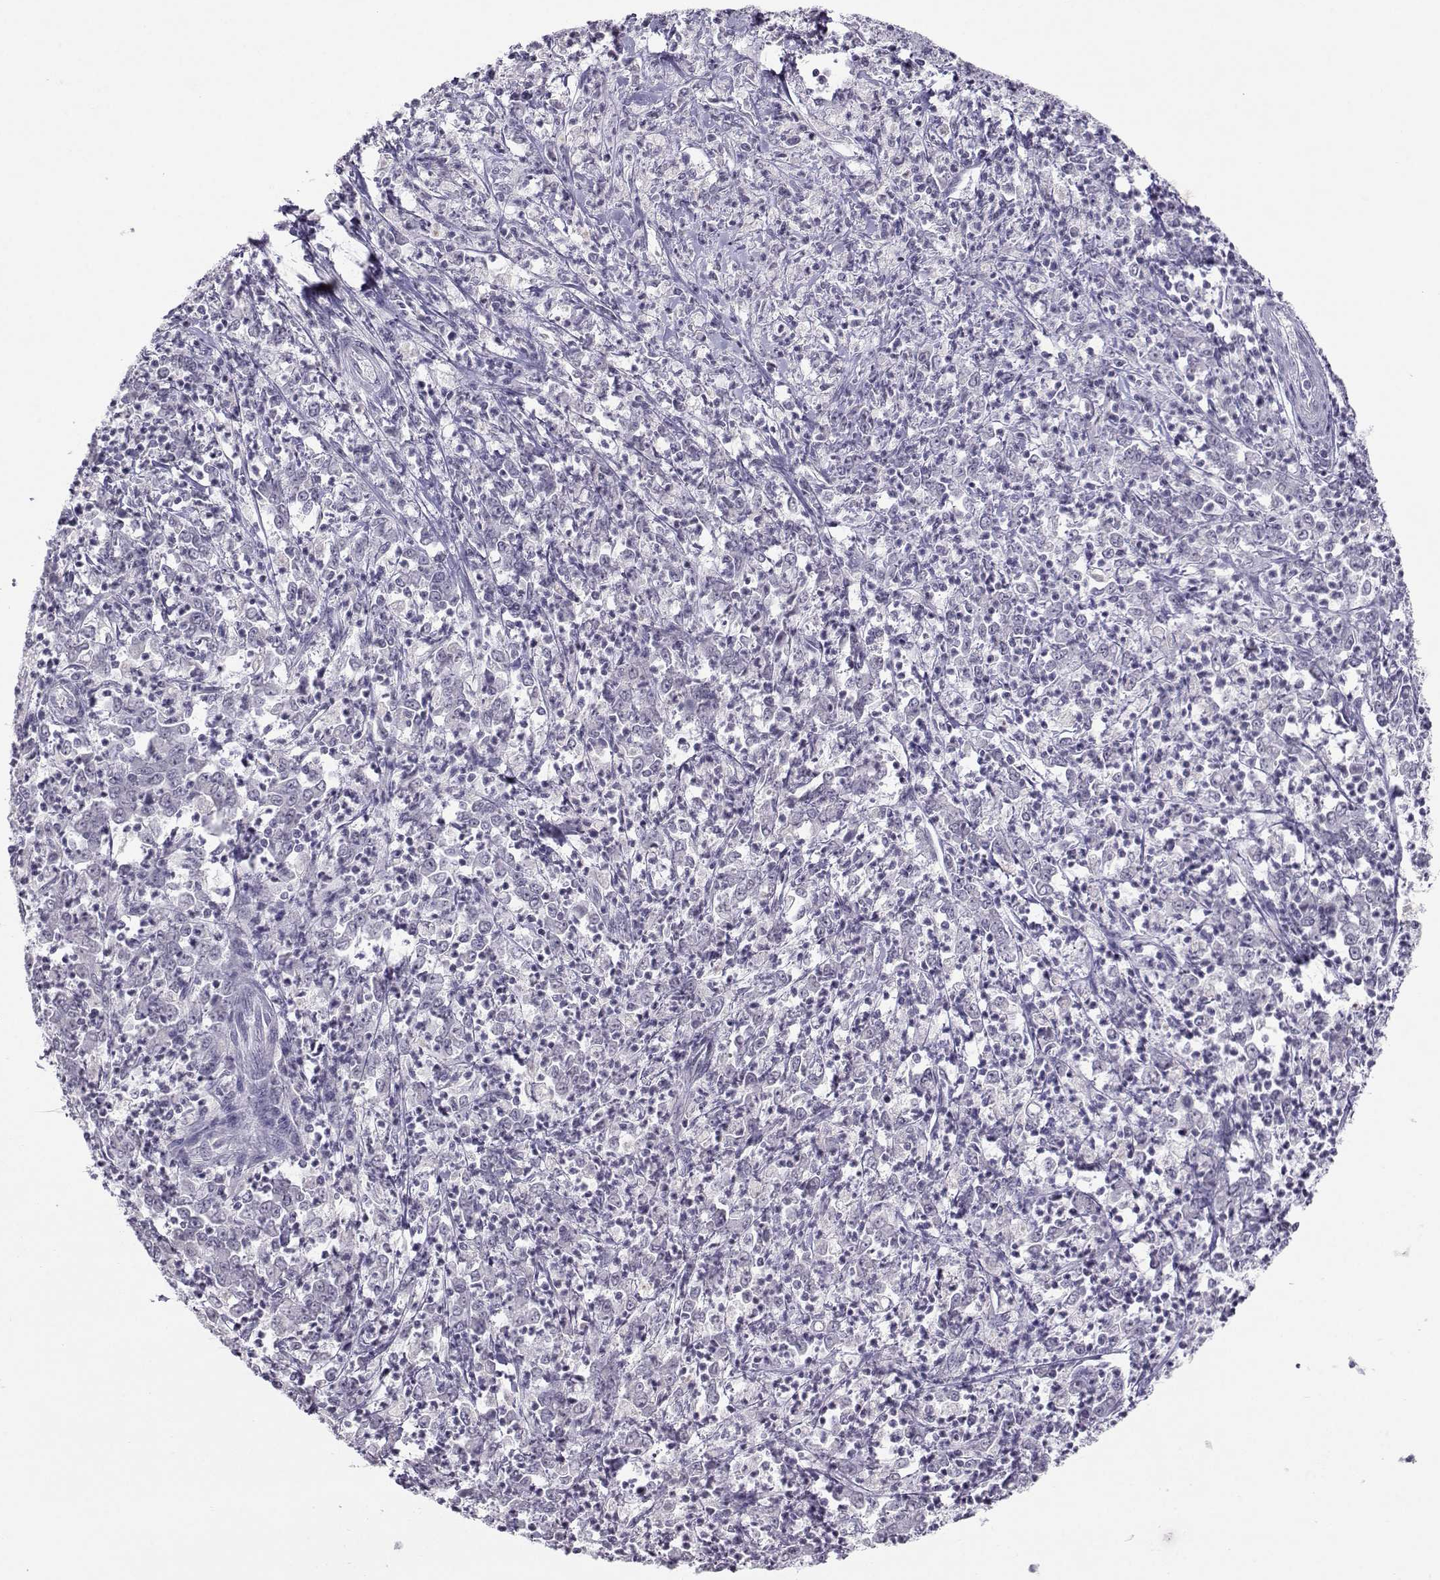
{"staining": {"intensity": "negative", "quantity": "none", "location": "none"}, "tissue": "stomach cancer", "cell_type": "Tumor cells", "image_type": "cancer", "snomed": [{"axis": "morphology", "description": "Adenocarcinoma, NOS"}, {"axis": "topography", "description": "Stomach, lower"}], "caption": "Immunohistochemistry image of neoplastic tissue: stomach adenocarcinoma stained with DAB (3,3'-diaminobenzidine) demonstrates no significant protein staining in tumor cells.", "gene": "LHX1", "patient": {"sex": "female", "age": 71}}